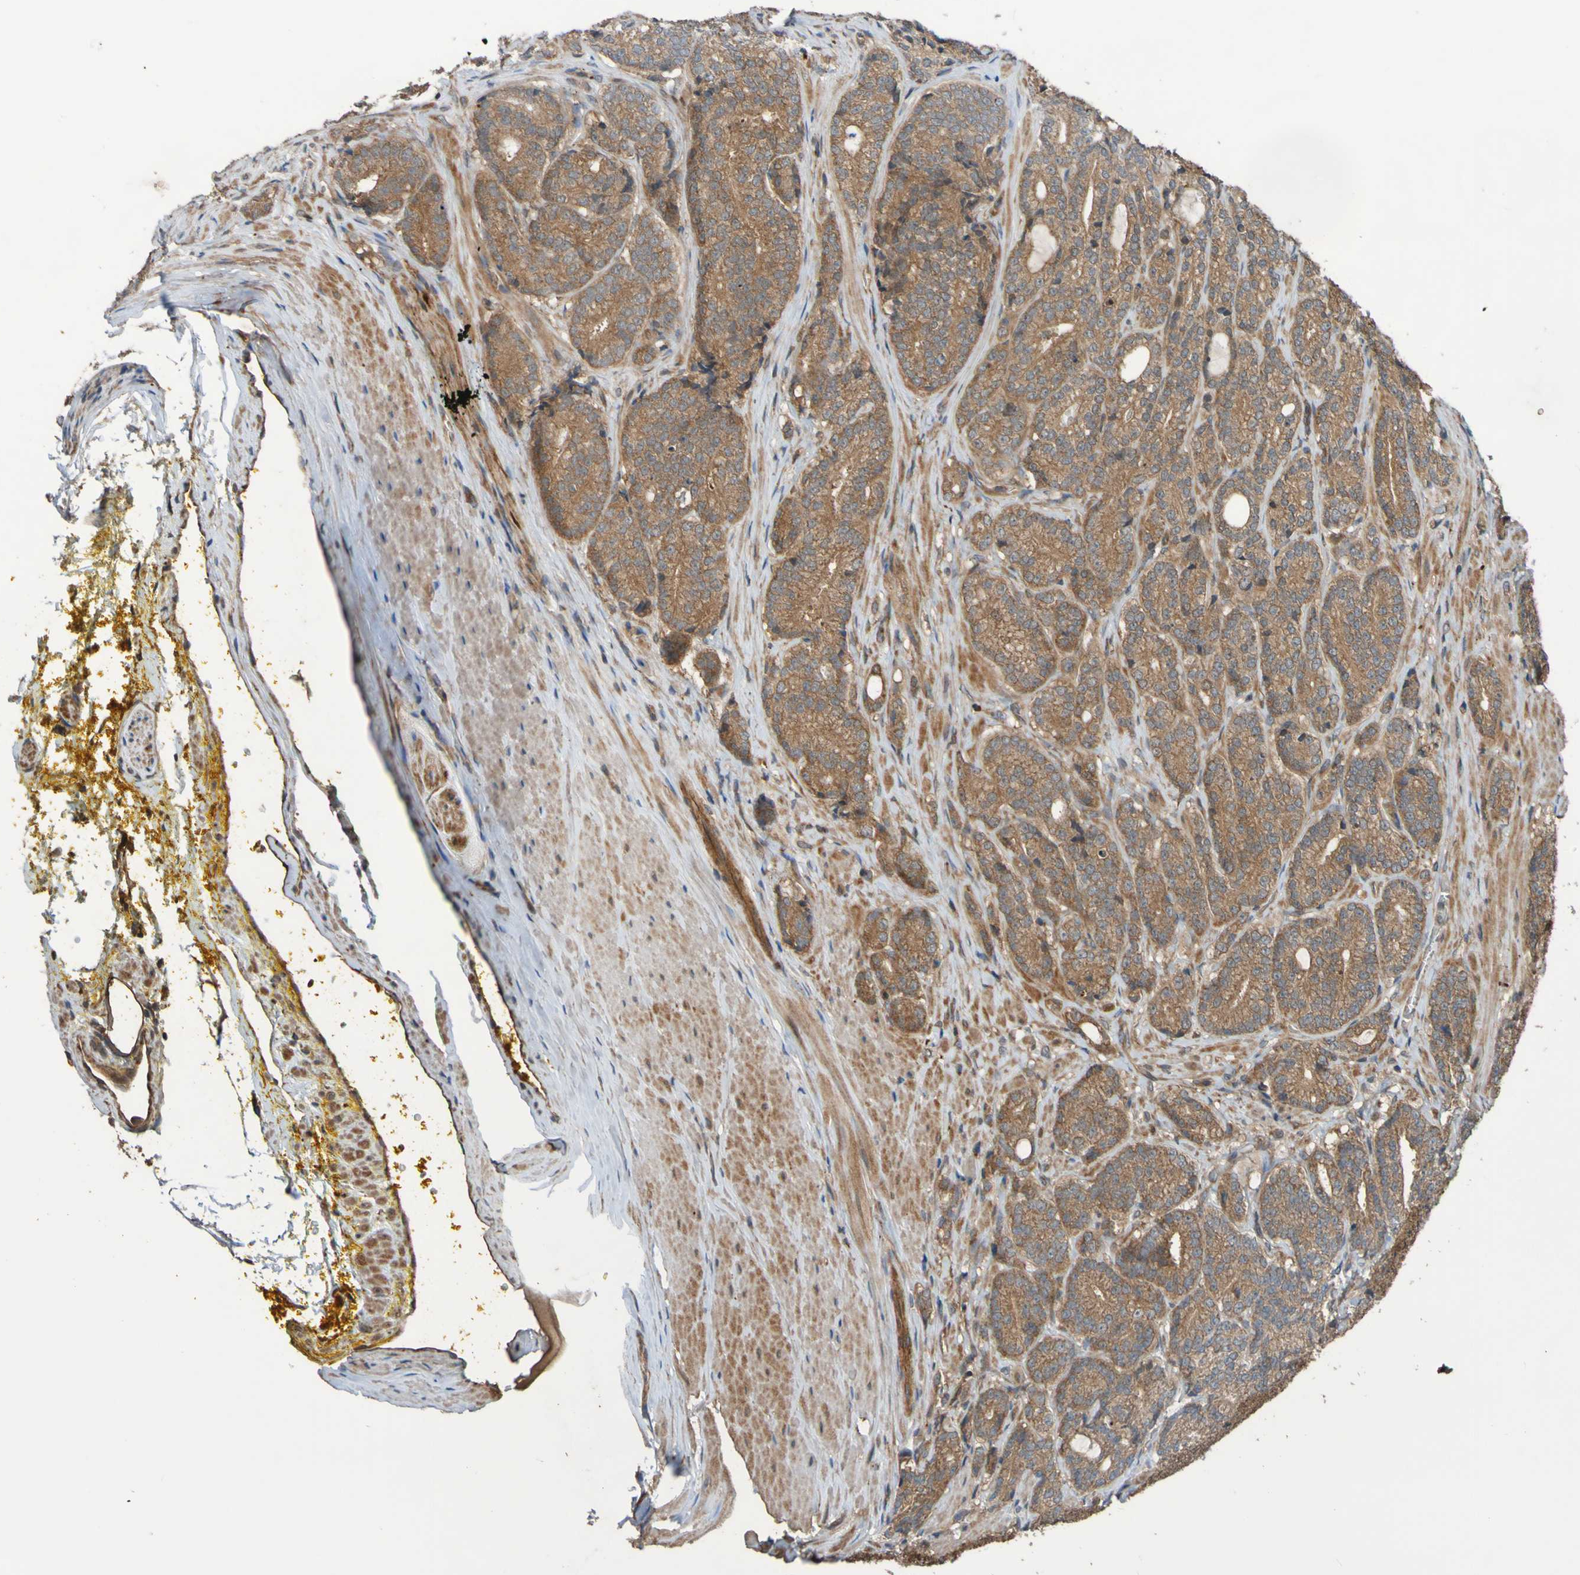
{"staining": {"intensity": "weak", "quantity": ">75%", "location": "cytoplasmic/membranous"}, "tissue": "prostate cancer", "cell_type": "Tumor cells", "image_type": "cancer", "snomed": [{"axis": "morphology", "description": "Adenocarcinoma, High grade"}, {"axis": "topography", "description": "Prostate"}], "caption": "Prostate high-grade adenocarcinoma stained with a brown dye shows weak cytoplasmic/membranous positive positivity in approximately >75% of tumor cells.", "gene": "UCN", "patient": {"sex": "male", "age": 61}}